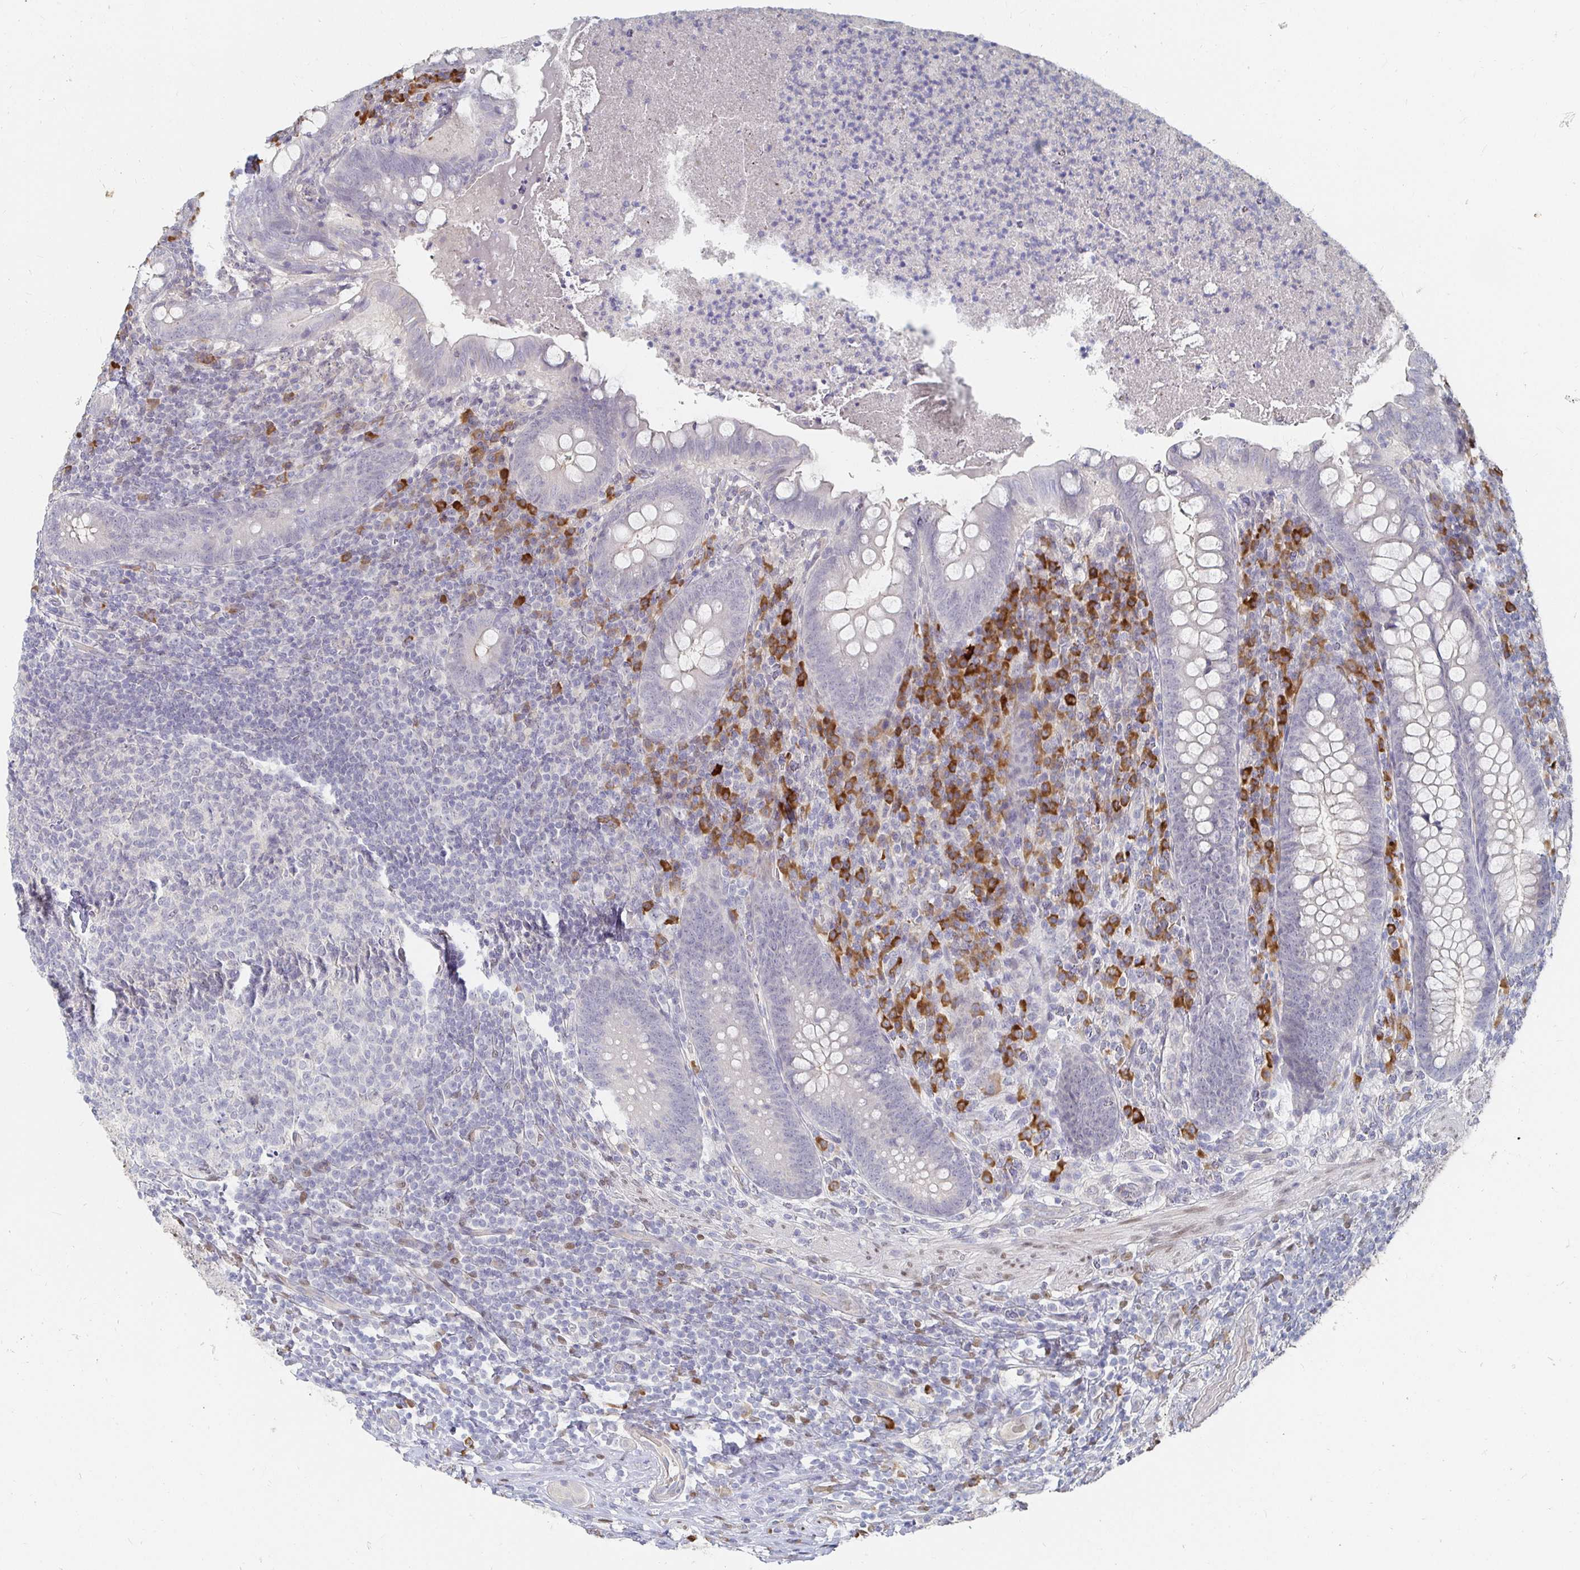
{"staining": {"intensity": "negative", "quantity": "none", "location": "none"}, "tissue": "appendix", "cell_type": "Glandular cells", "image_type": "normal", "snomed": [{"axis": "morphology", "description": "Normal tissue, NOS"}, {"axis": "topography", "description": "Appendix"}], "caption": "A high-resolution histopathology image shows immunohistochemistry (IHC) staining of normal appendix, which reveals no significant expression in glandular cells.", "gene": "MEIS1", "patient": {"sex": "male", "age": 47}}